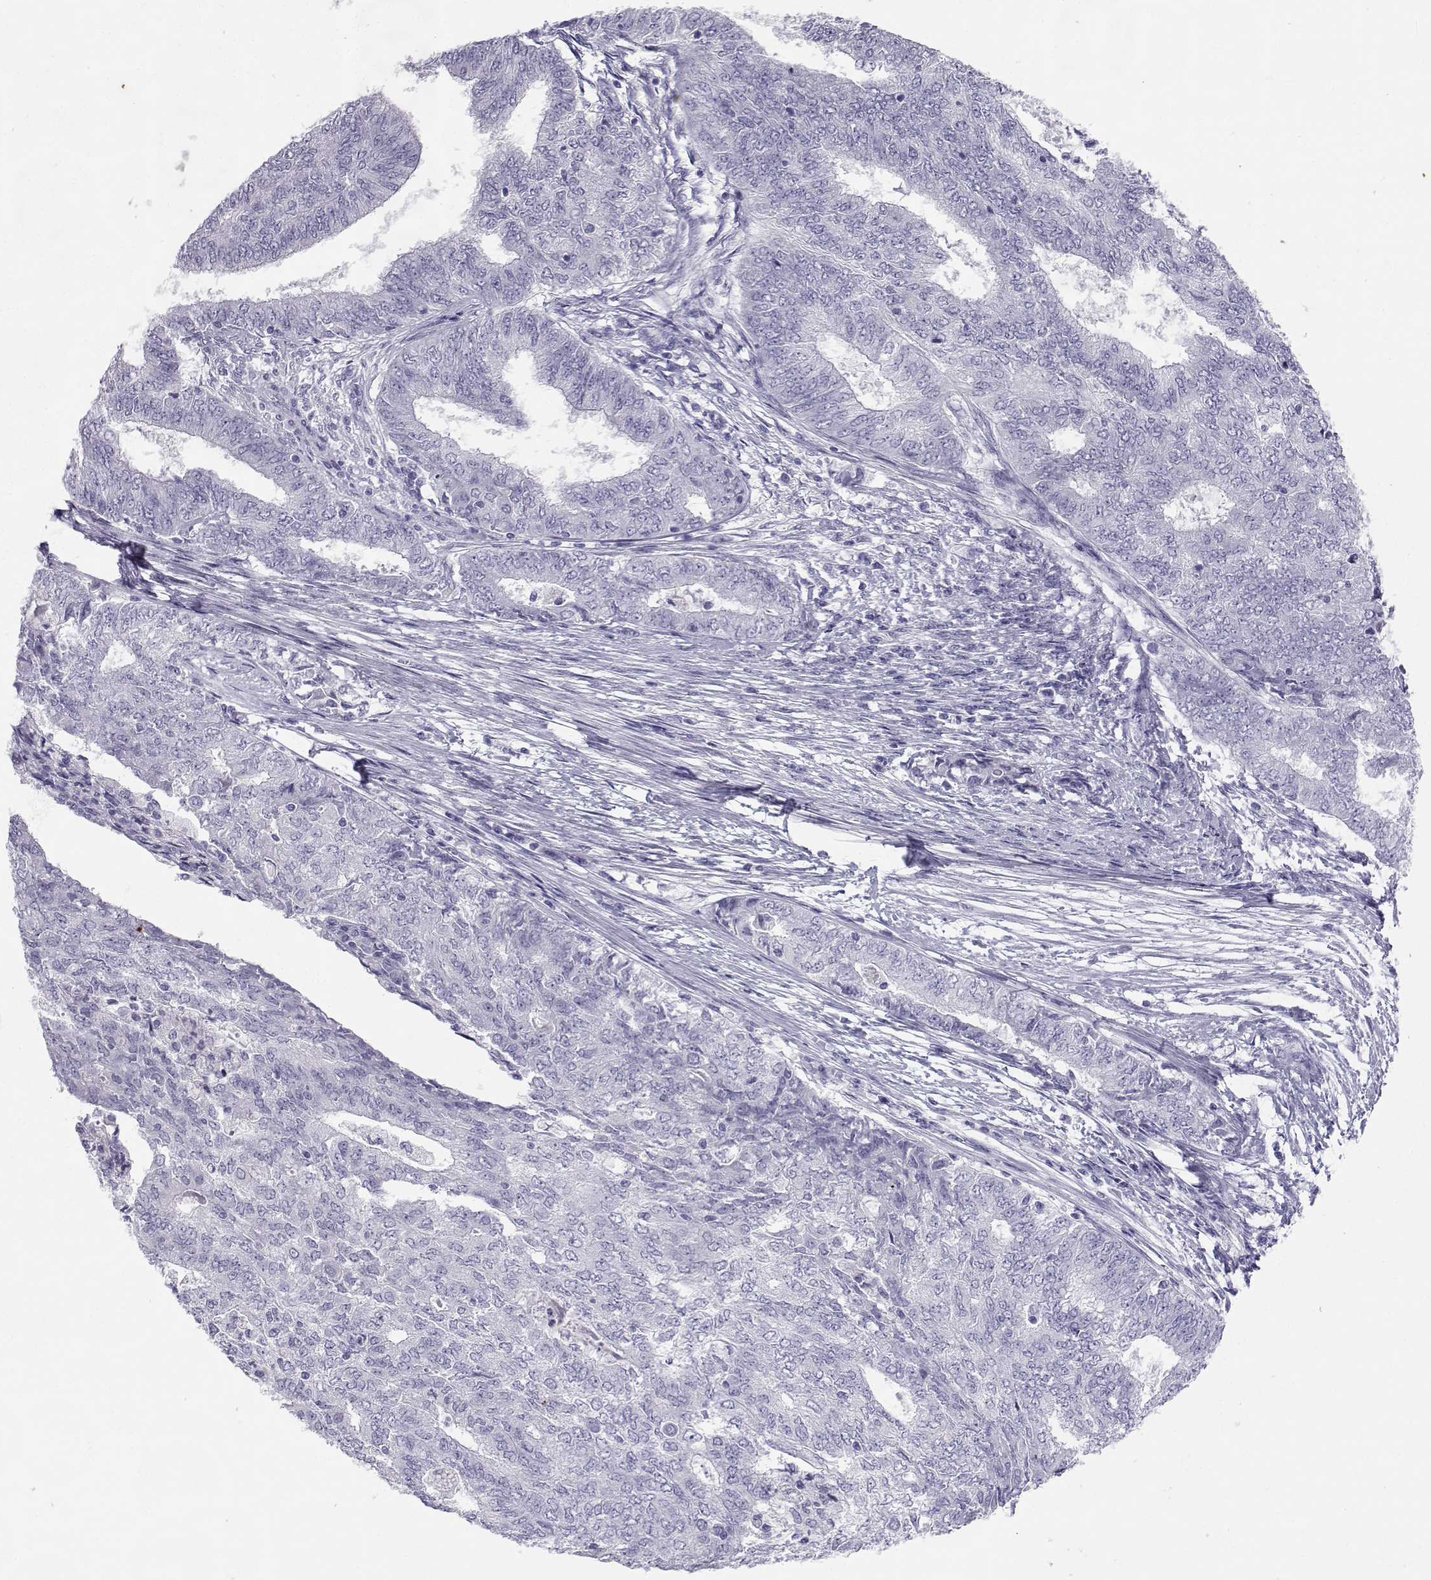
{"staining": {"intensity": "negative", "quantity": "none", "location": "none"}, "tissue": "endometrial cancer", "cell_type": "Tumor cells", "image_type": "cancer", "snomed": [{"axis": "morphology", "description": "Adenocarcinoma, NOS"}, {"axis": "topography", "description": "Endometrium"}], "caption": "The micrograph exhibits no staining of tumor cells in adenocarcinoma (endometrial).", "gene": "SLC6A3", "patient": {"sex": "female", "age": 62}}